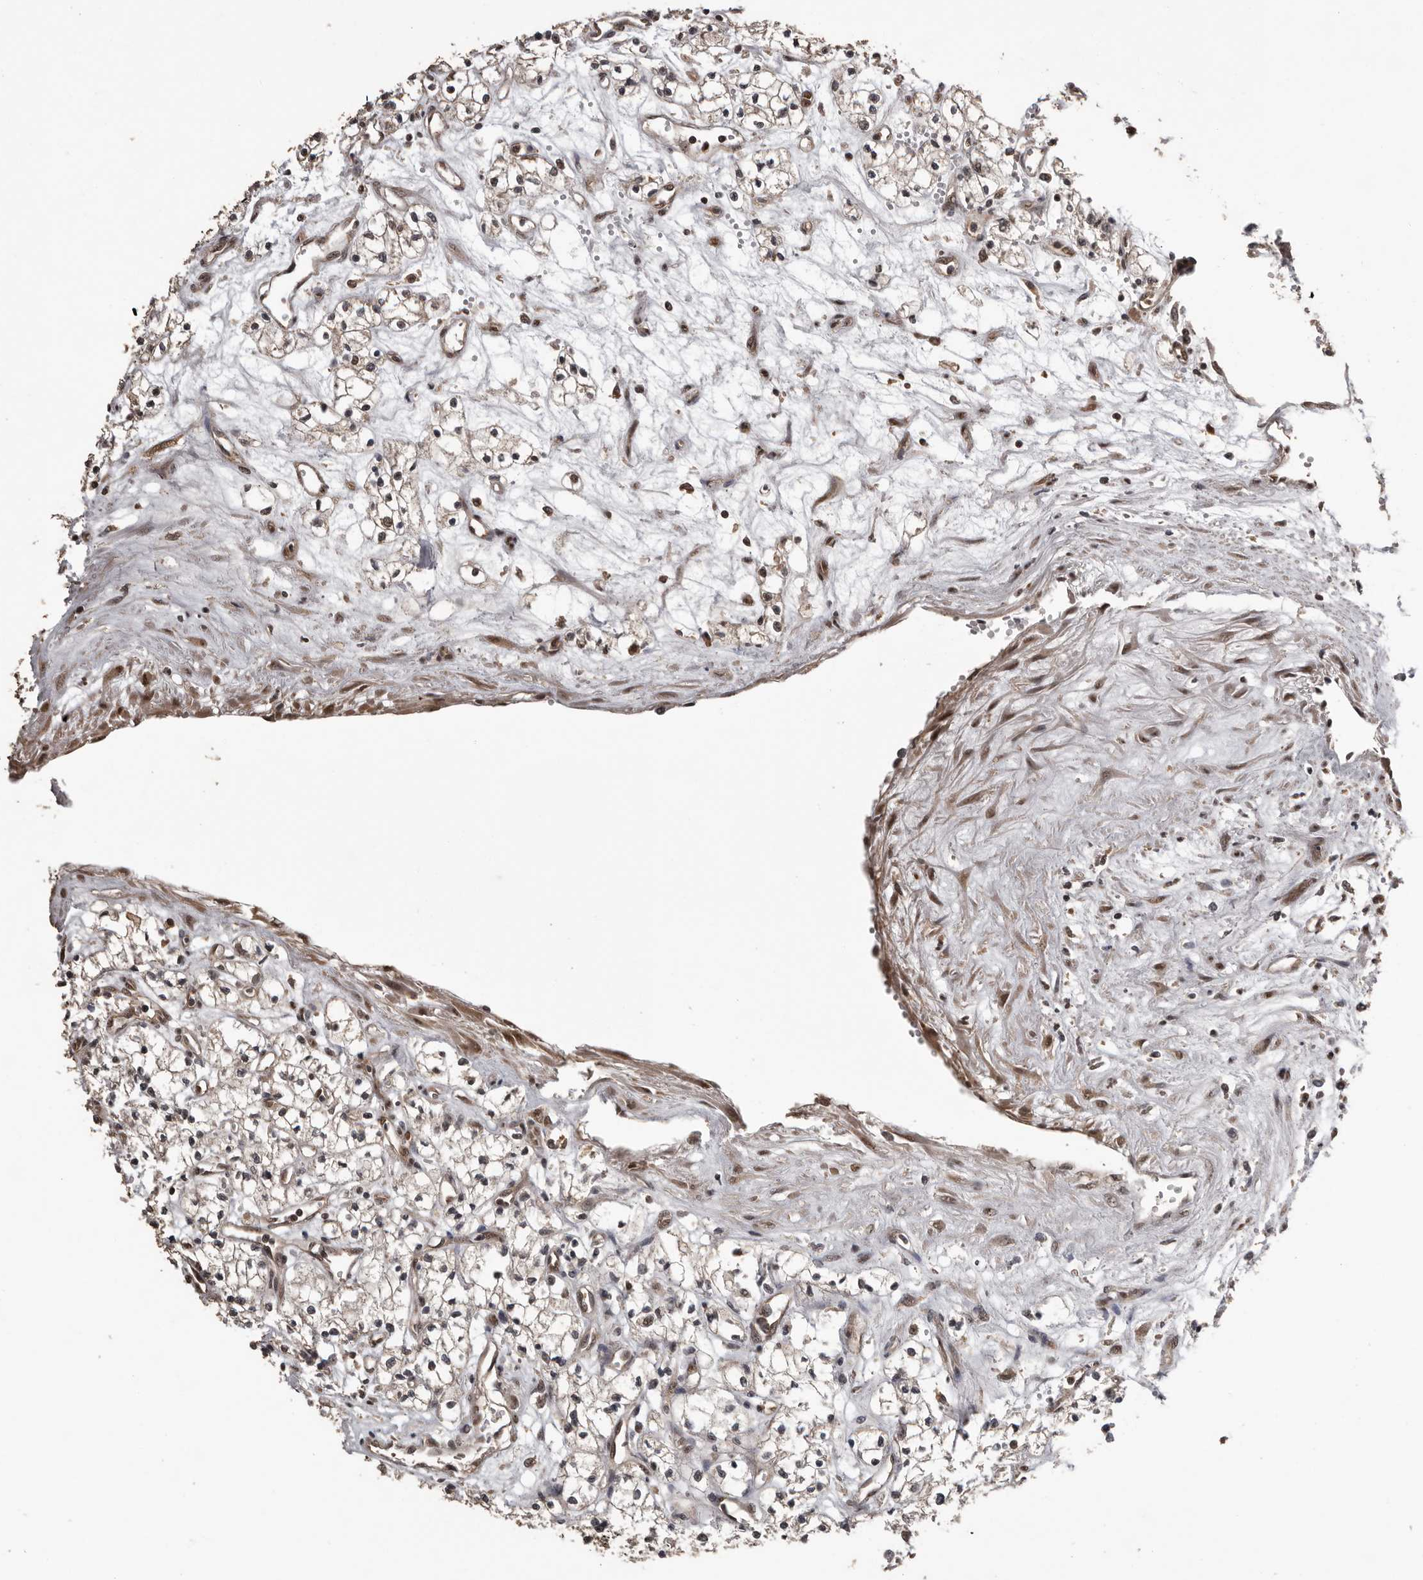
{"staining": {"intensity": "weak", "quantity": "<25%", "location": "cytoplasmic/membranous"}, "tissue": "renal cancer", "cell_type": "Tumor cells", "image_type": "cancer", "snomed": [{"axis": "morphology", "description": "Adenocarcinoma, NOS"}, {"axis": "topography", "description": "Kidney"}], "caption": "Immunohistochemistry histopathology image of human adenocarcinoma (renal) stained for a protein (brown), which shows no expression in tumor cells. (DAB (3,3'-diaminobenzidine) immunohistochemistry (IHC) visualized using brightfield microscopy, high magnification).", "gene": "VPS37A", "patient": {"sex": "male", "age": 59}}